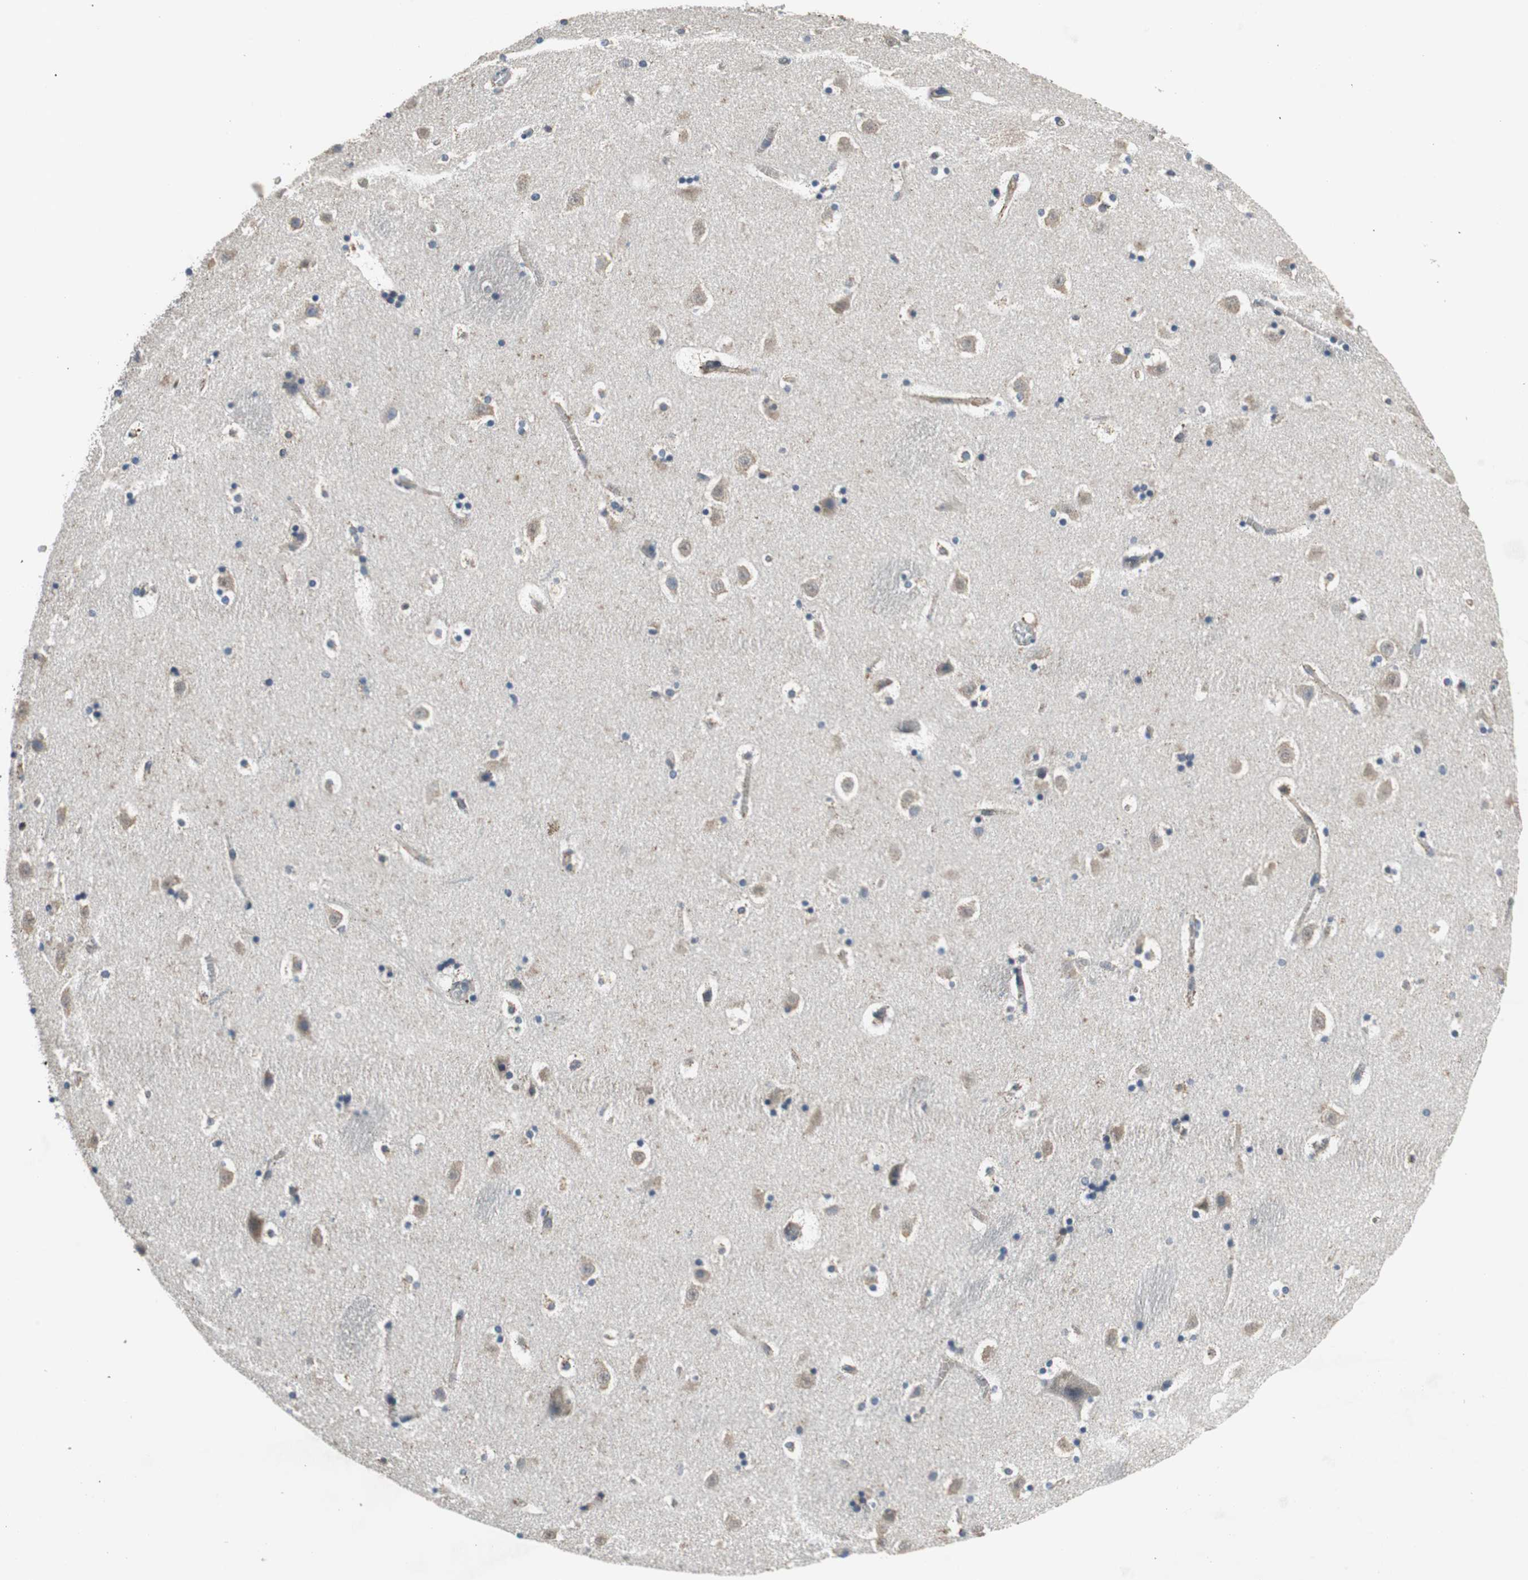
{"staining": {"intensity": "moderate", "quantity": "<25%", "location": "cytoplasmic/membranous"}, "tissue": "caudate", "cell_type": "Glial cells", "image_type": "normal", "snomed": [{"axis": "morphology", "description": "Normal tissue, NOS"}, {"axis": "topography", "description": "Lateral ventricle wall"}], "caption": "Caudate stained with immunohistochemistry displays moderate cytoplasmic/membranous positivity in about <25% of glial cells. Immunohistochemistry (ihc) stains the protein in brown and the nuclei are stained blue.", "gene": "PI4KB", "patient": {"sex": "male", "age": 45}}